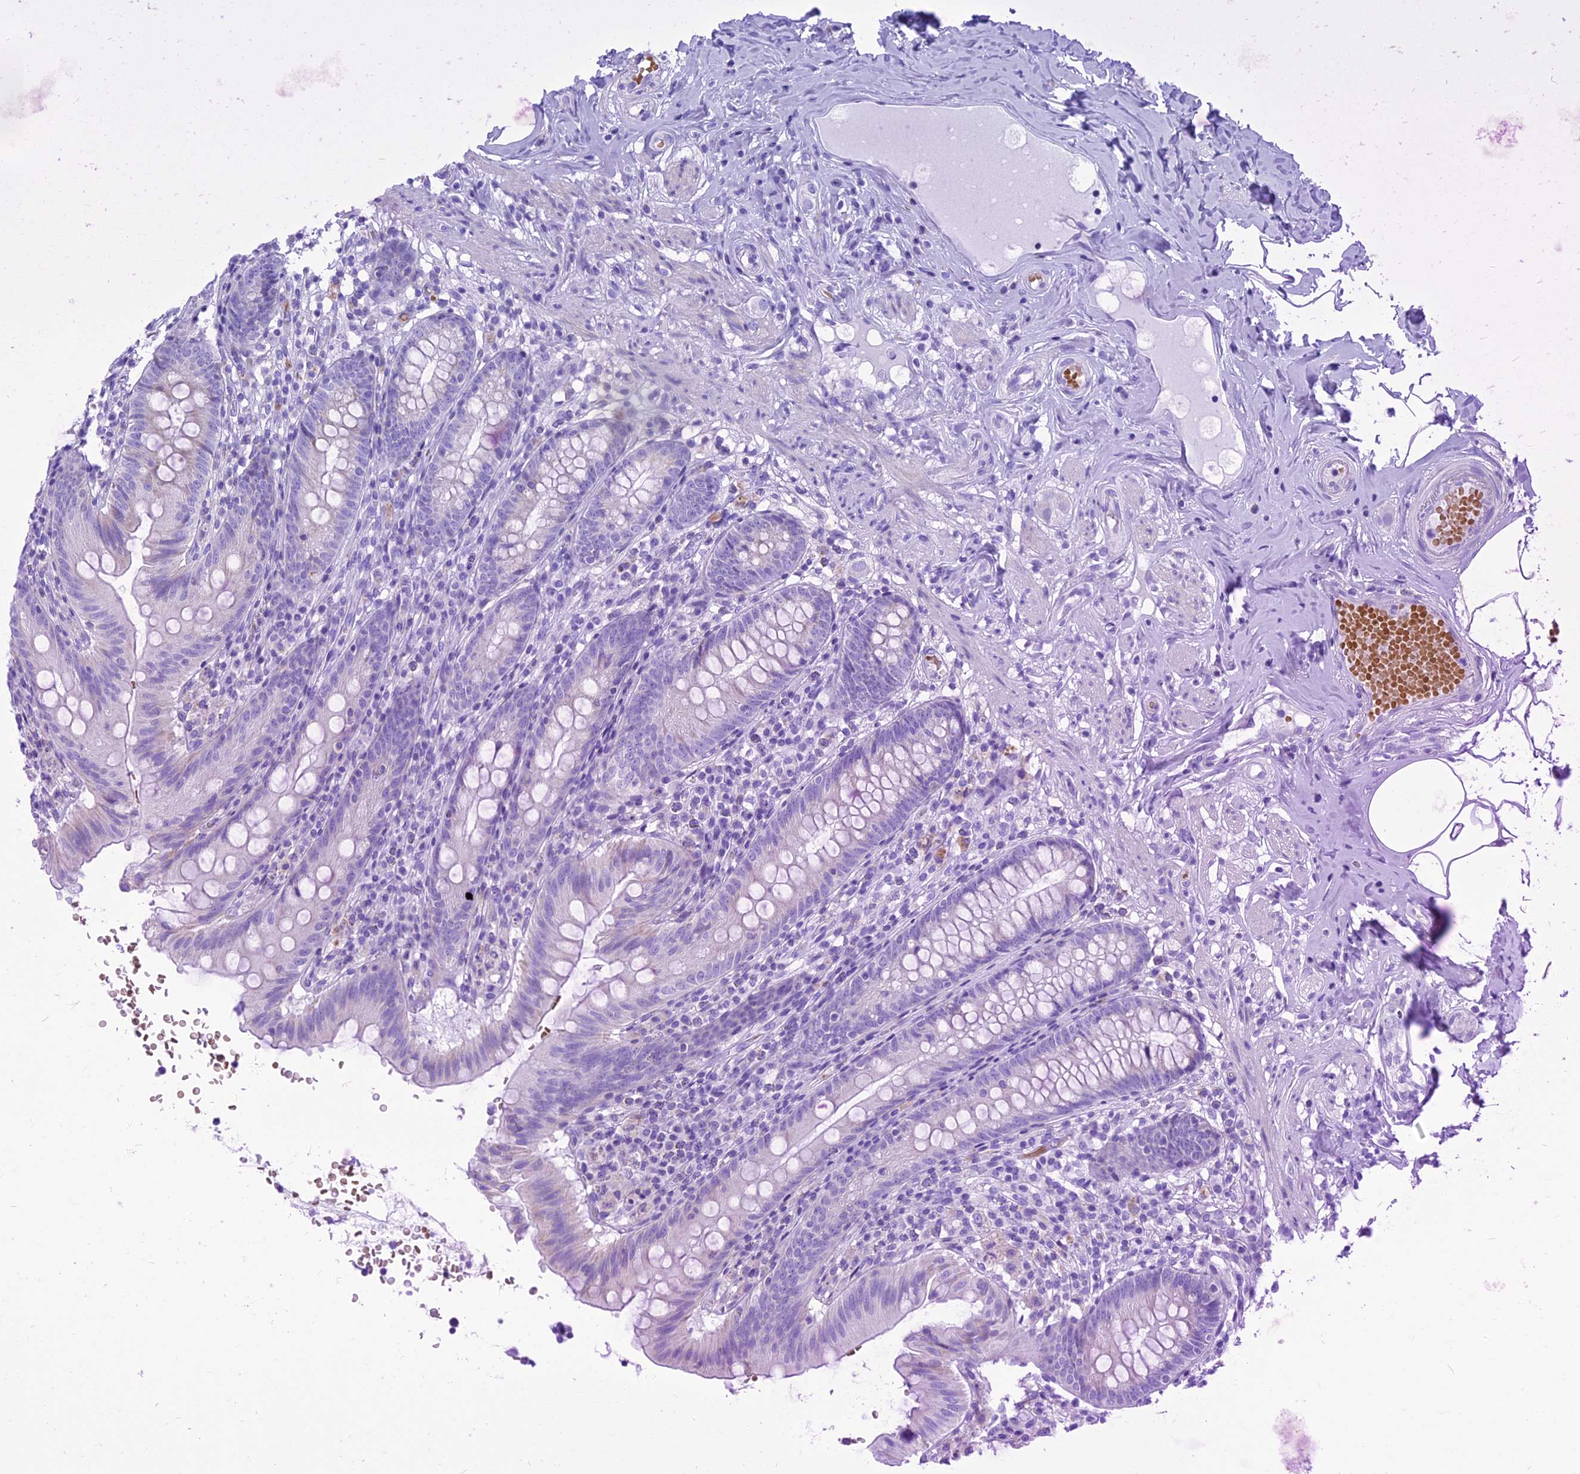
{"staining": {"intensity": "negative", "quantity": "none", "location": "none"}, "tissue": "appendix", "cell_type": "Glandular cells", "image_type": "normal", "snomed": [{"axis": "morphology", "description": "Normal tissue, NOS"}, {"axis": "topography", "description": "Appendix"}], "caption": "Immunohistochemistry micrograph of benign human appendix stained for a protein (brown), which shows no positivity in glandular cells. The staining is performed using DAB brown chromogen with nuclei counter-stained in using hematoxylin.", "gene": "GLYATL1B", "patient": {"sex": "male", "age": 55}}